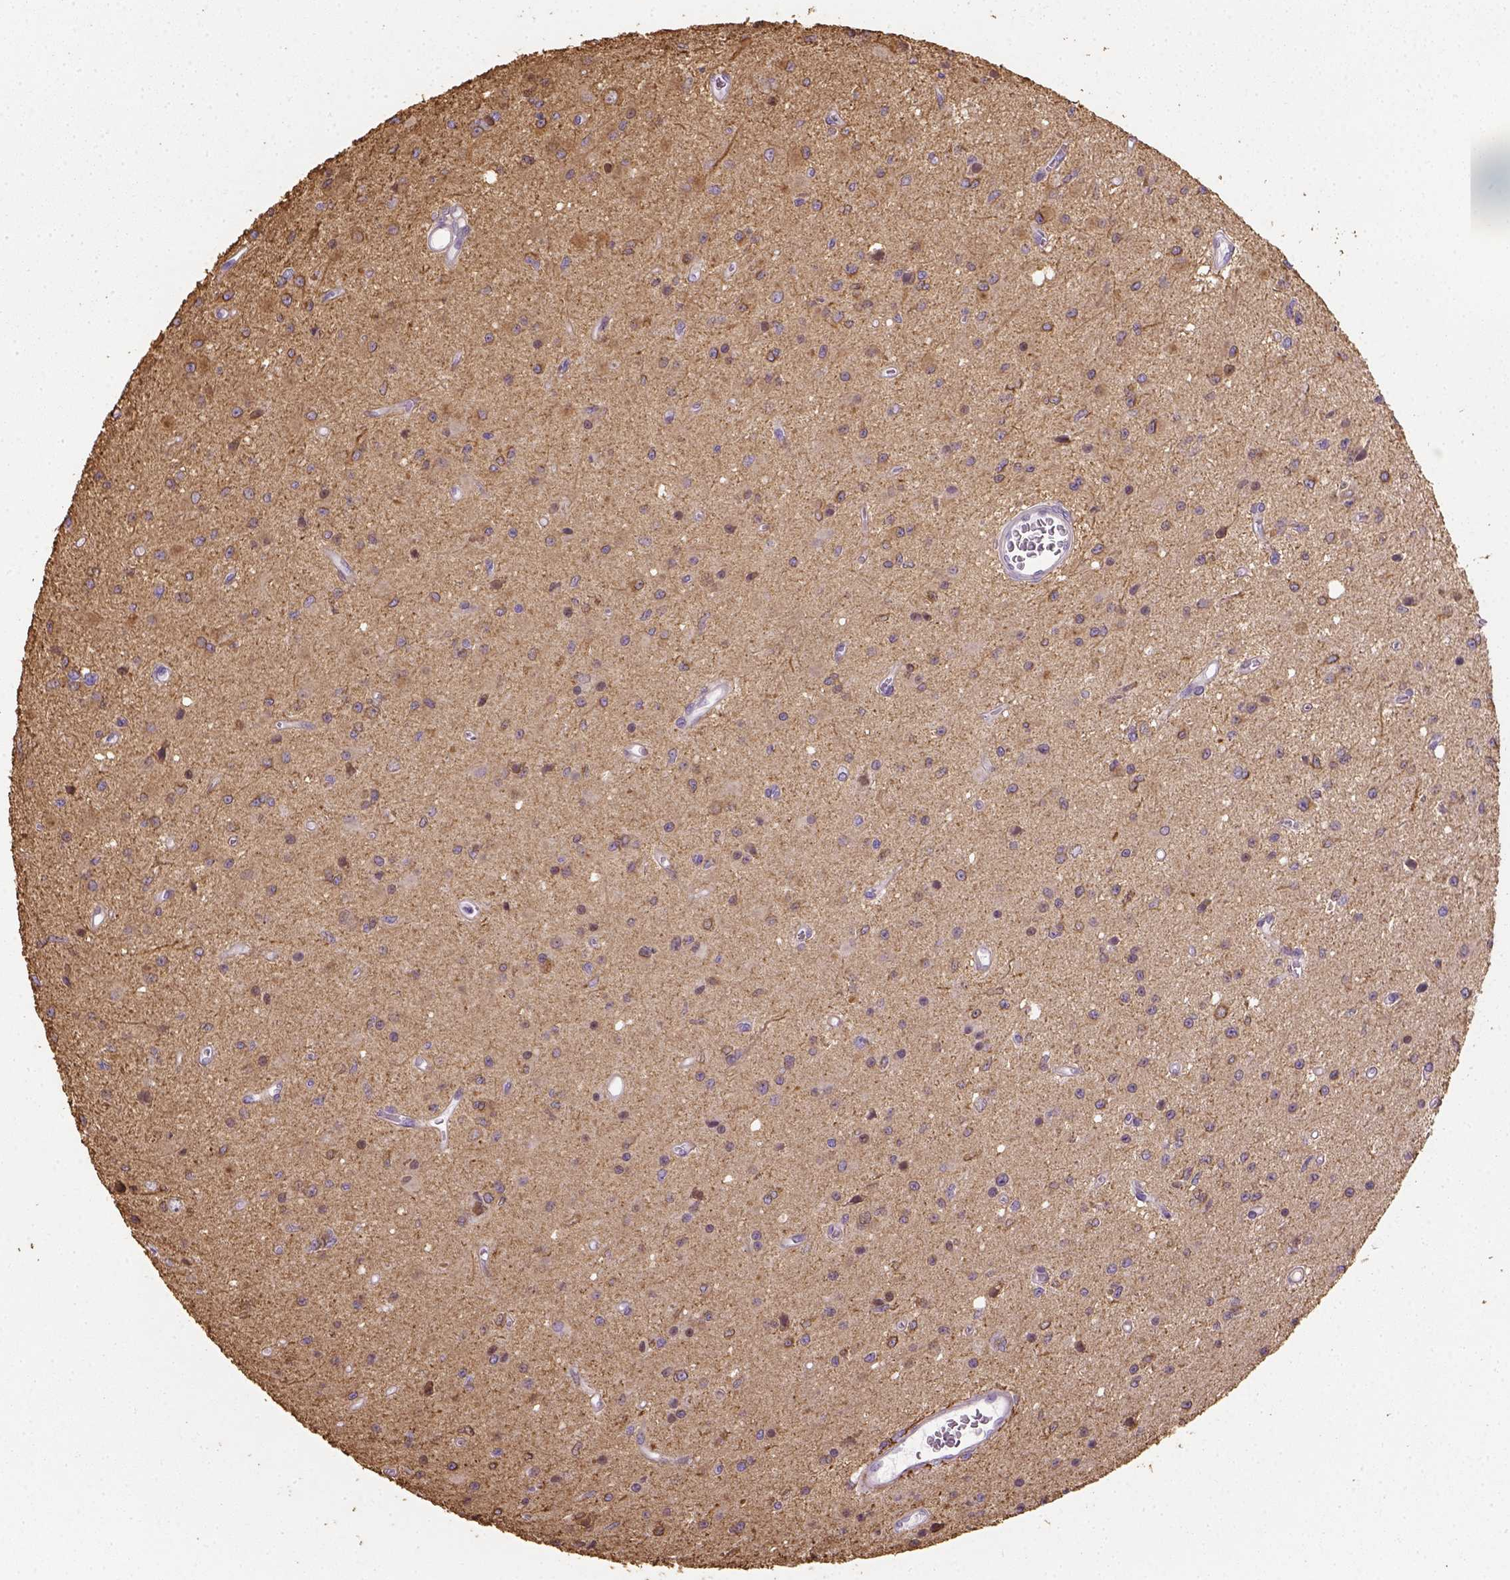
{"staining": {"intensity": "moderate", "quantity": "<25%", "location": "cytoplasmic/membranous"}, "tissue": "glioma", "cell_type": "Tumor cells", "image_type": "cancer", "snomed": [{"axis": "morphology", "description": "Glioma, malignant, Low grade"}, {"axis": "topography", "description": "Brain"}], "caption": "Protein analysis of low-grade glioma (malignant) tissue demonstrates moderate cytoplasmic/membranous expression in about <25% of tumor cells.", "gene": "CACNB1", "patient": {"sex": "female", "age": 45}}